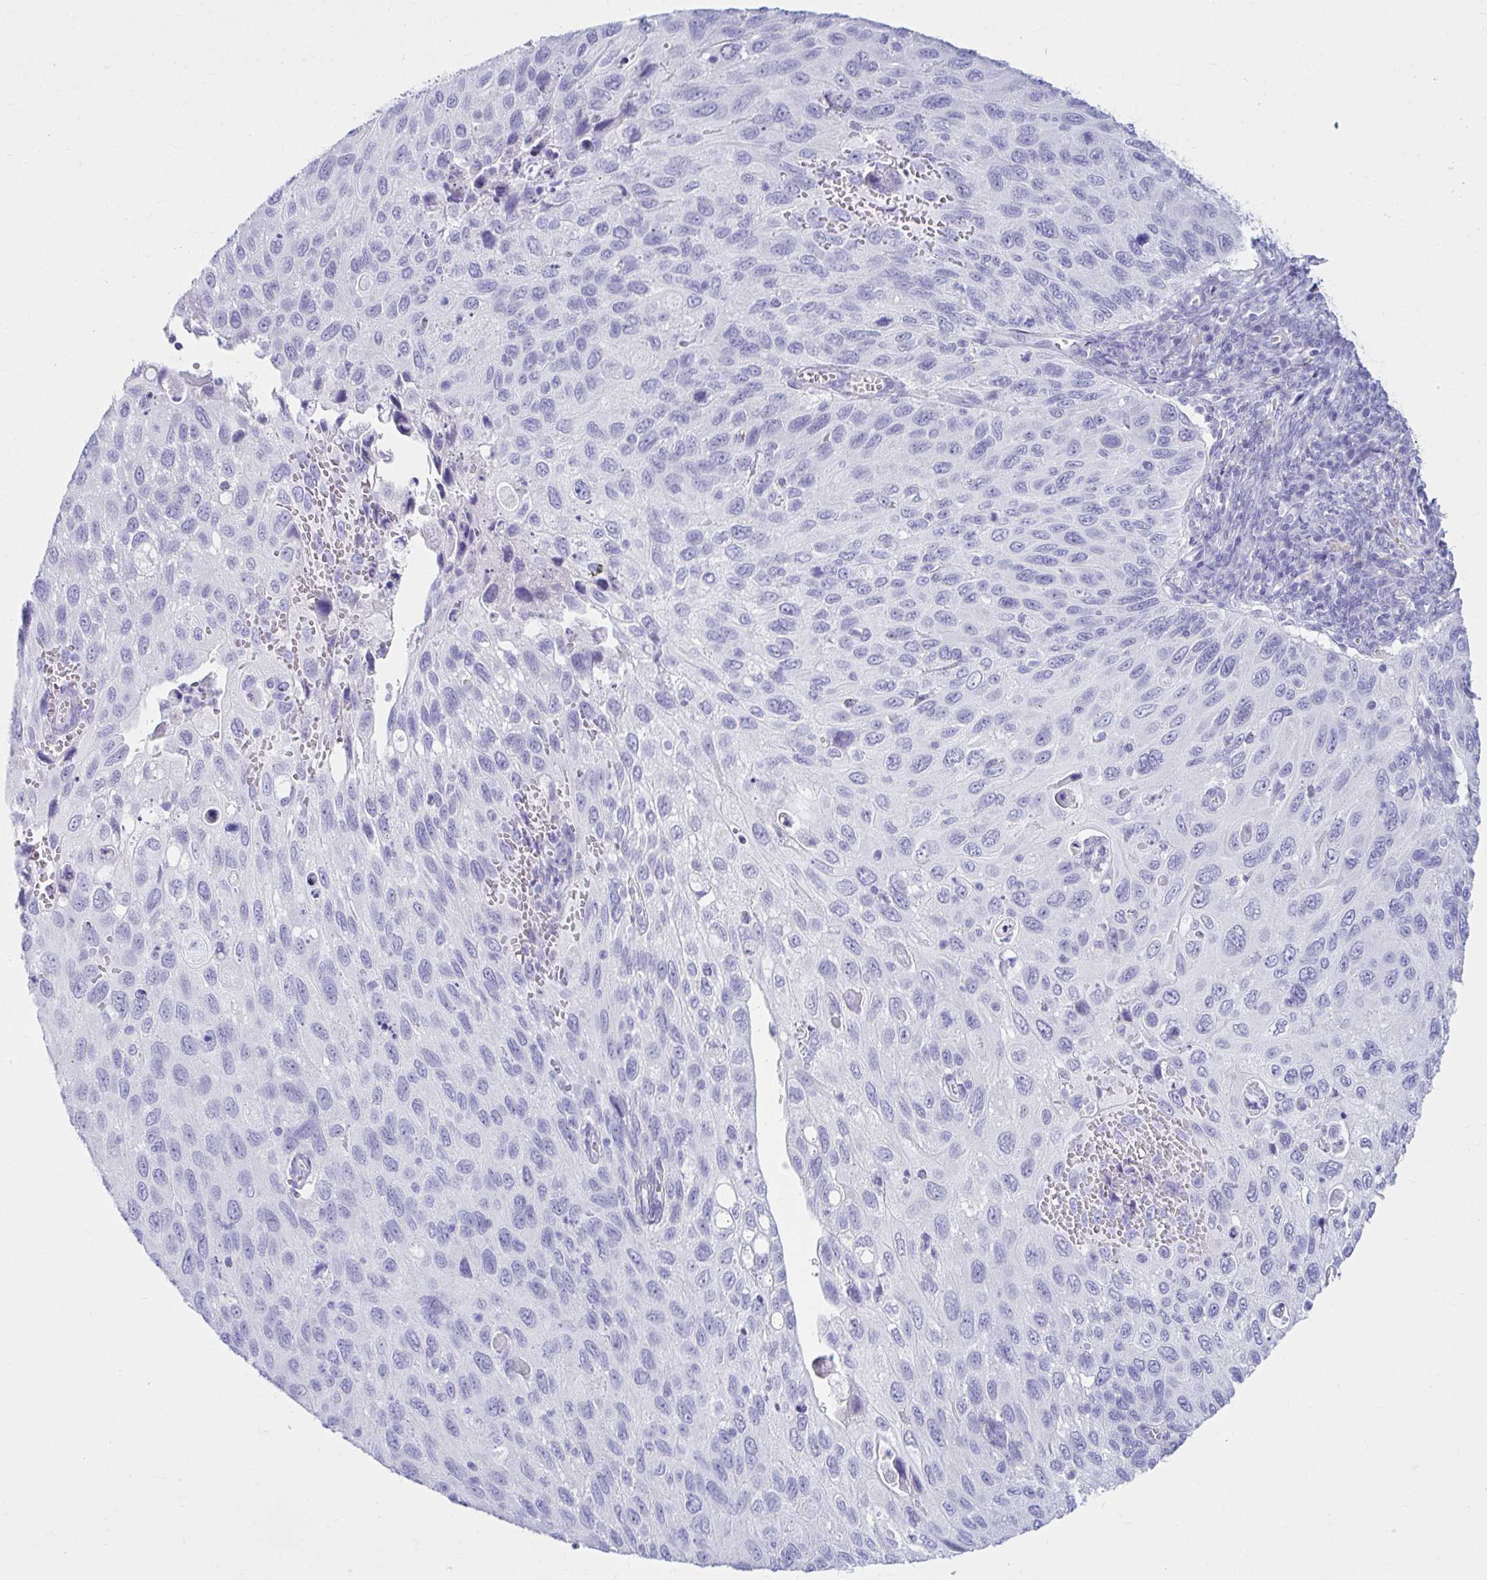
{"staining": {"intensity": "negative", "quantity": "none", "location": "none"}, "tissue": "cervical cancer", "cell_type": "Tumor cells", "image_type": "cancer", "snomed": [{"axis": "morphology", "description": "Squamous cell carcinoma, NOS"}, {"axis": "topography", "description": "Cervix"}], "caption": "The histopathology image exhibits no significant positivity in tumor cells of cervical cancer (squamous cell carcinoma).", "gene": "ATP4B", "patient": {"sex": "female", "age": 70}}